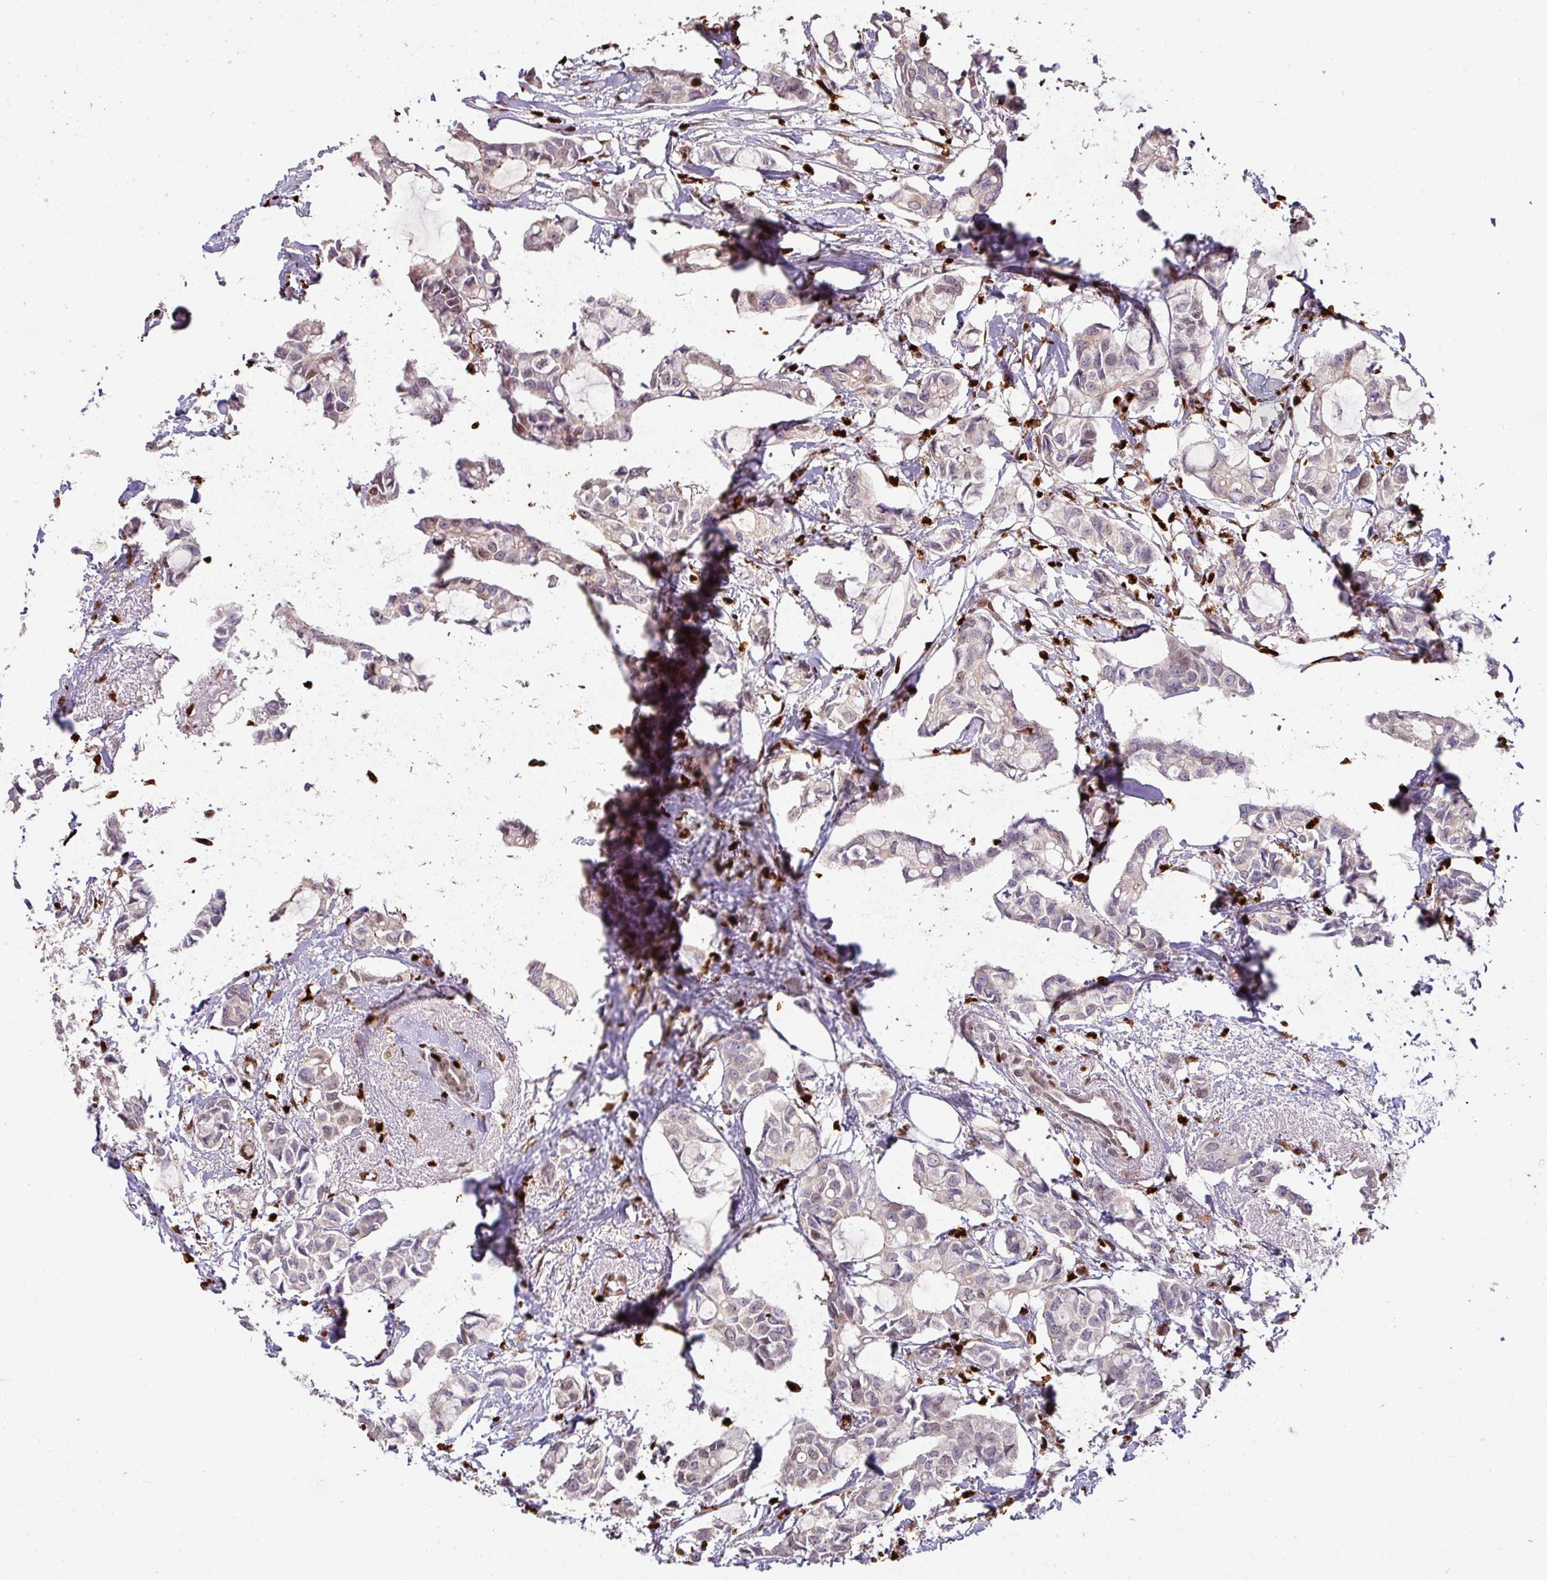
{"staining": {"intensity": "moderate", "quantity": "<25%", "location": "nuclear"}, "tissue": "breast cancer", "cell_type": "Tumor cells", "image_type": "cancer", "snomed": [{"axis": "morphology", "description": "Duct carcinoma"}, {"axis": "topography", "description": "Breast"}], "caption": "Approximately <25% of tumor cells in breast infiltrating ductal carcinoma exhibit moderate nuclear protein positivity as visualized by brown immunohistochemical staining.", "gene": "SAMHD1", "patient": {"sex": "female", "age": 73}}